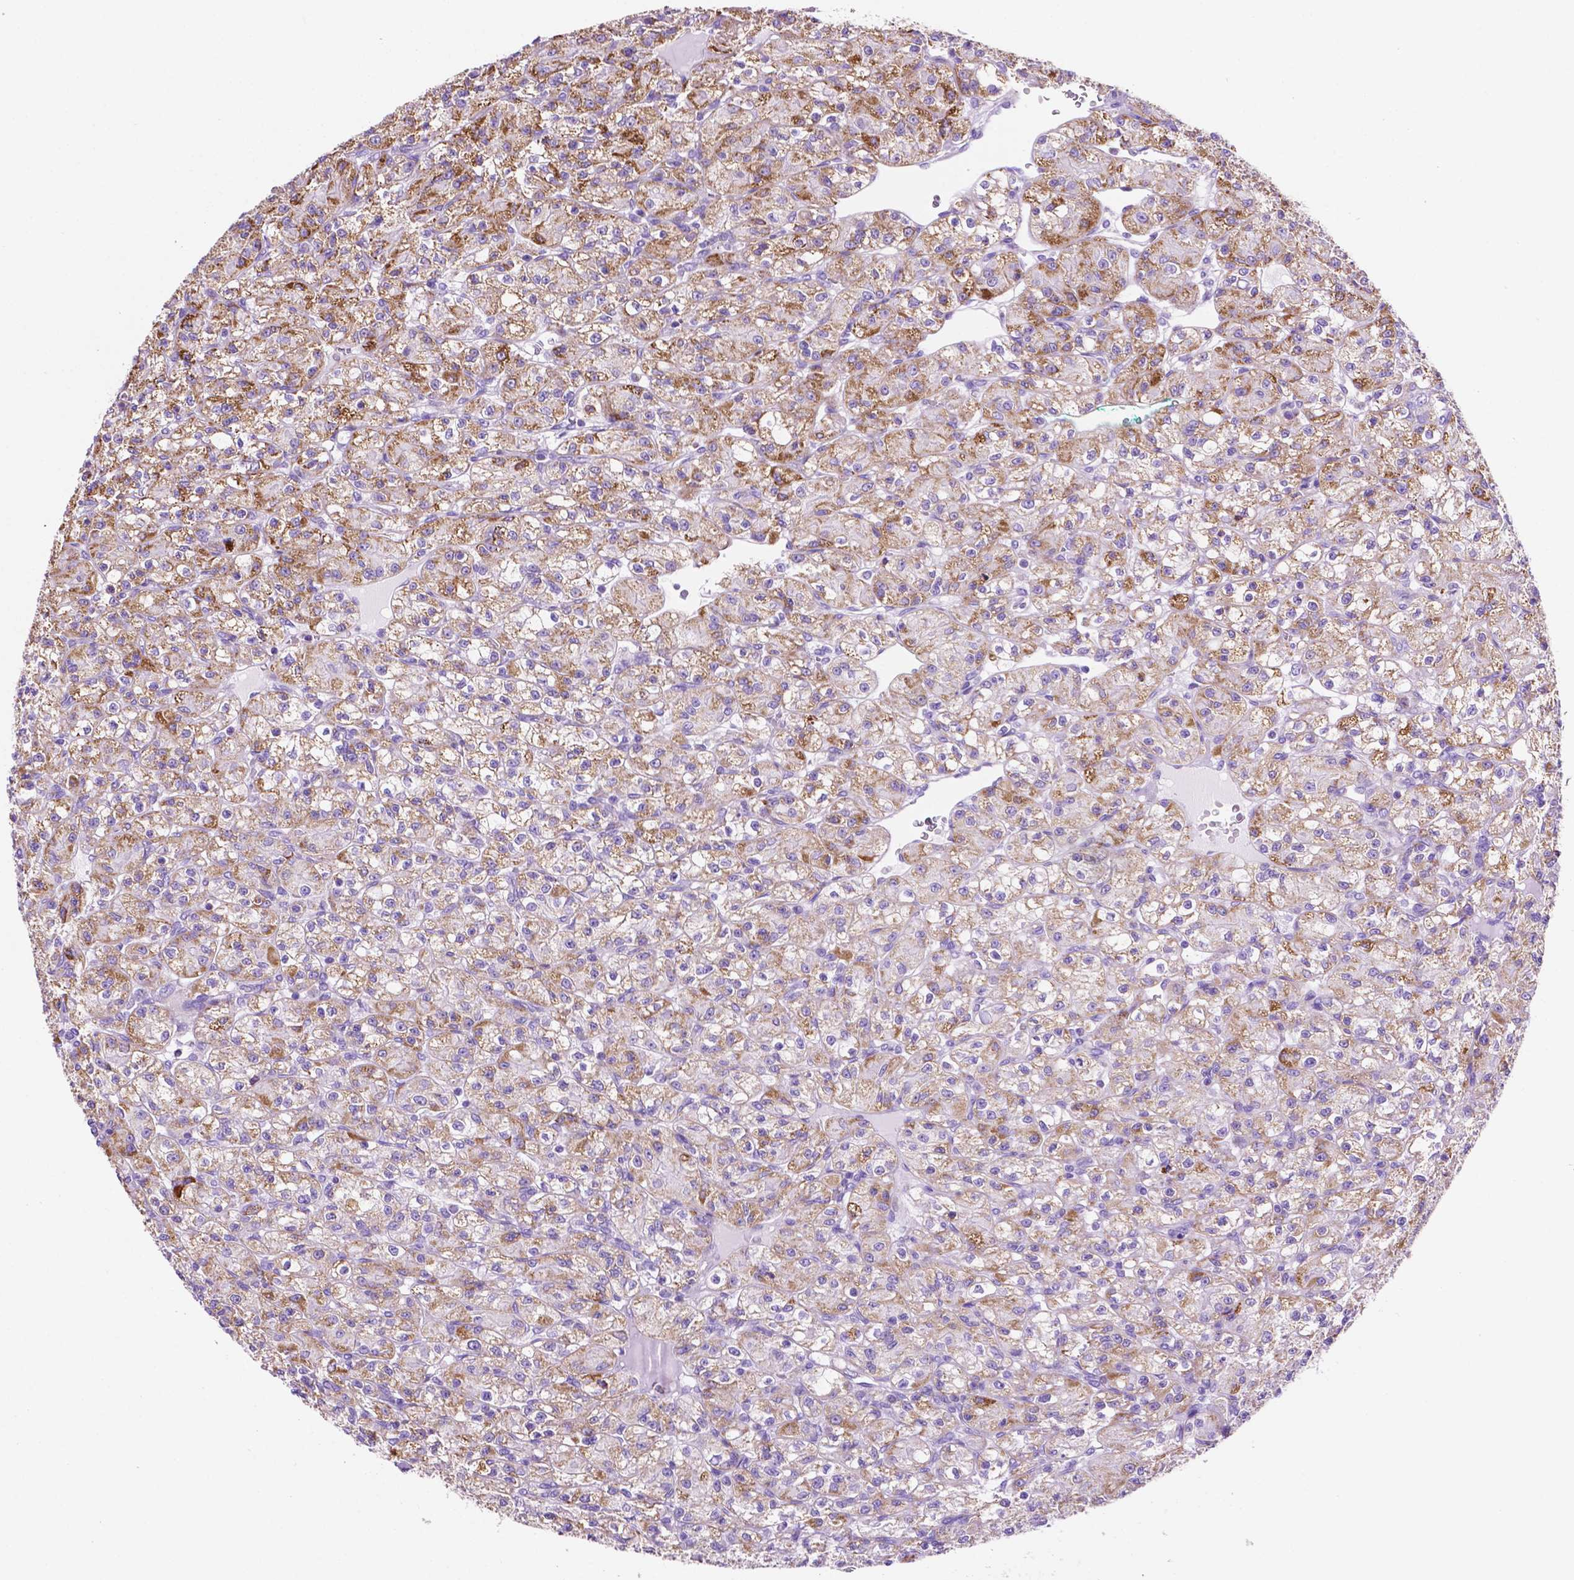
{"staining": {"intensity": "moderate", "quantity": ">75%", "location": "cytoplasmic/membranous"}, "tissue": "renal cancer", "cell_type": "Tumor cells", "image_type": "cancer", "snomed": [{"axis": "morphology", "description": "Adenocarcinoma, NOS"}, {"axis": "topography", "description": "Kidney"}], "caption": "A micrograph of human renal adenocarcinoma stained for a protein demonstrates moderate cytoplasmic/membranous brown staining in tumor cells.", "gene": "GDPD5", "patient": {"sex": "female", "age": 70}}